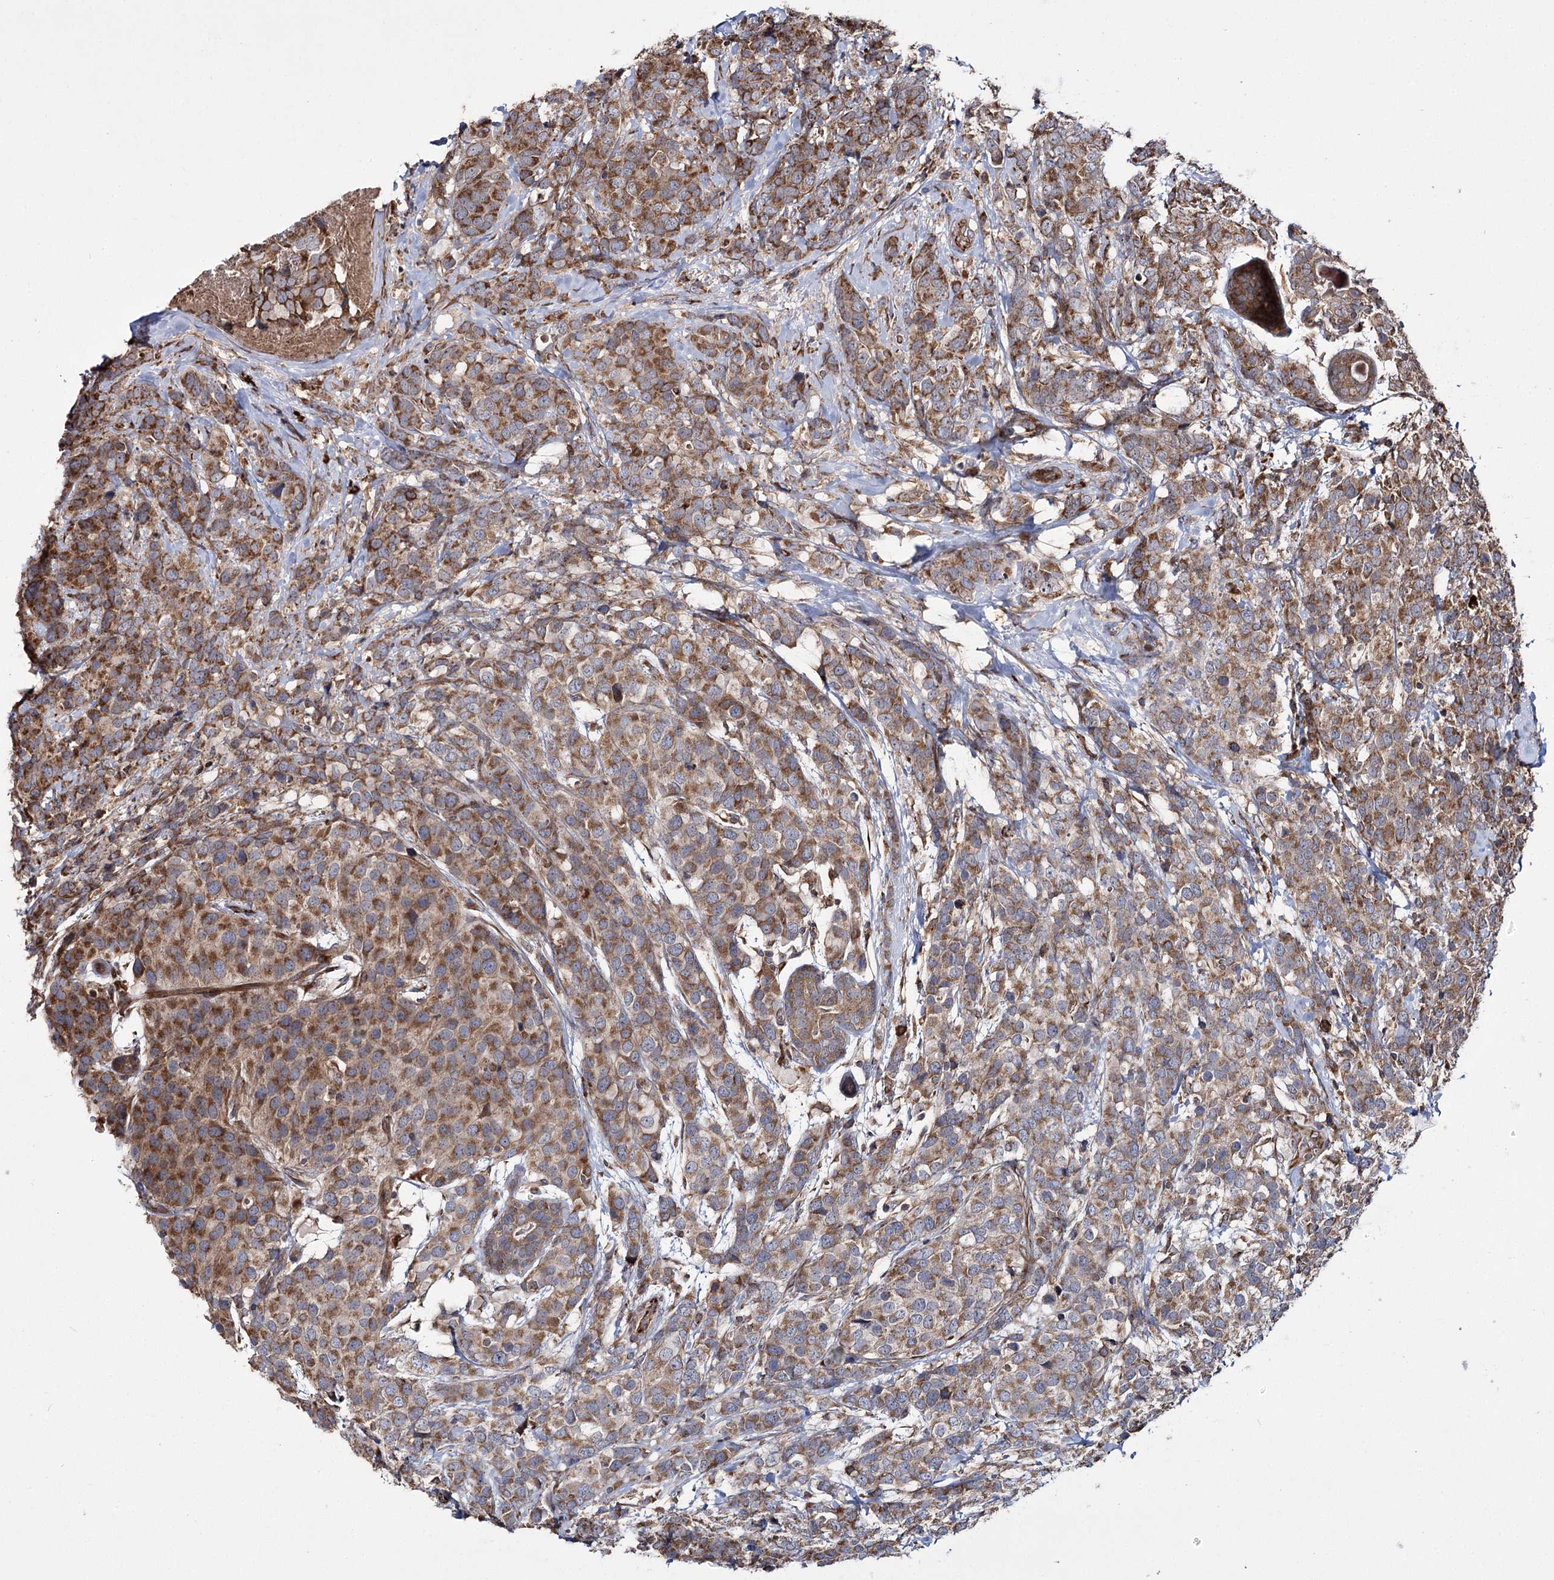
{"staining": {"intensity": "moderate", "quantity": ">75%", "location": "cytoplasmic/membranous"}, "tissue": "breast cancer", "cell_type": "Tumor cells", "image_type": "cancer", "snomed": [{"axis": "morphology", "description": "Lobular carcinoma"}, {"axis": "topography", "description": "Breast"}], "caption": "Immunohistochemistry photomicrograph of neoplastic tissue: human lobular carcinoma (breast) stained using IHC reveals medium levels of moderate protein expression localized specifically in the cytoplasmic/membranous of tumor cells, appearing as a cytoplasmic/membranous brown color.", "gene": "HECTD2", "patient": {"sex": "female", "age": 59}}